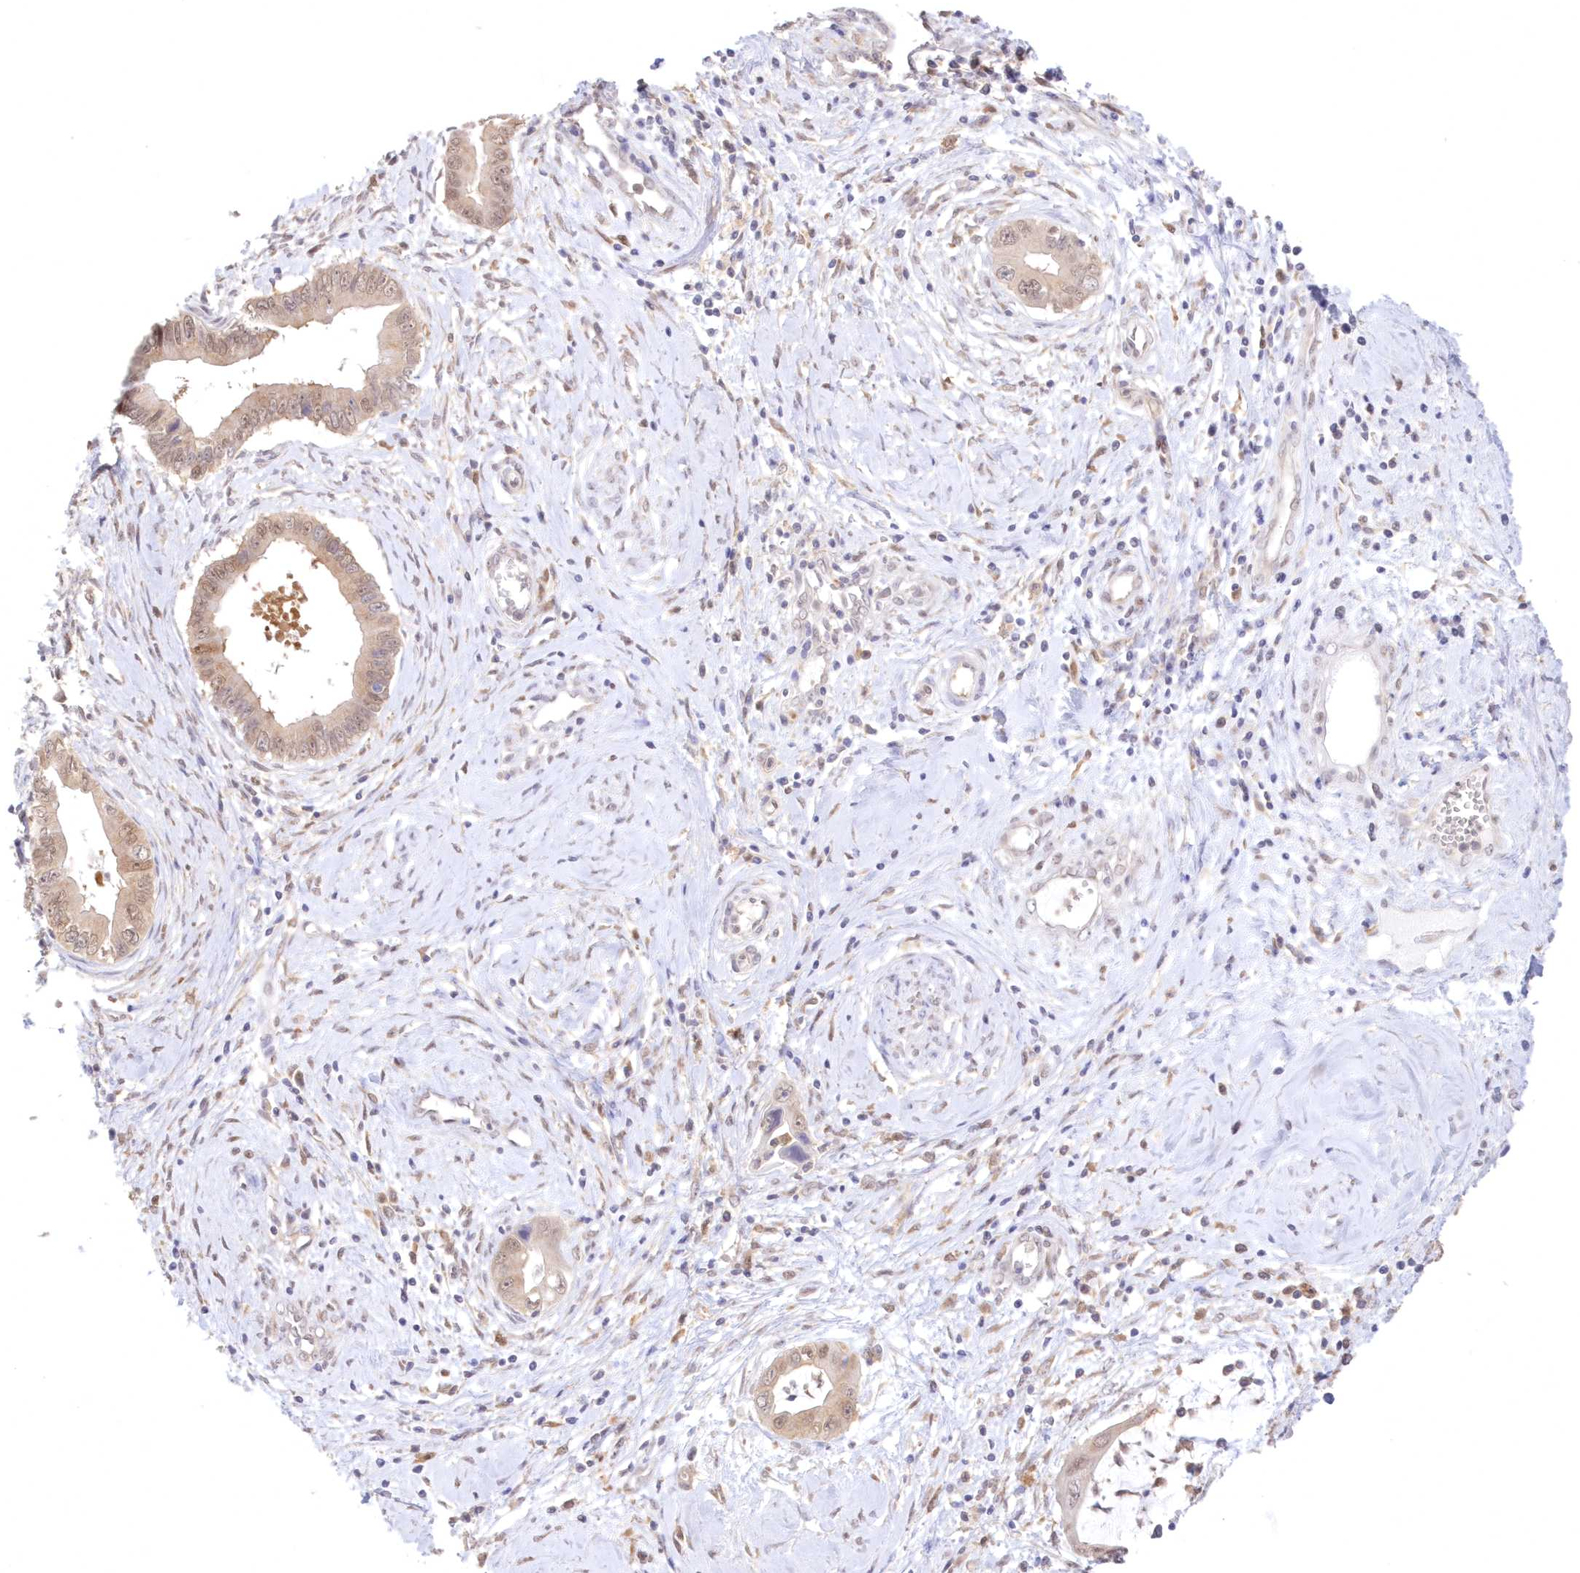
{"staining": {"intensity": "weak", "quantity": ">75%", "location": "cytoplasmic/membranous,nuclear"}, "tissue": "cervical cancer", "cell_type": "Tumor cells", "image_type": "cancer", "snomed": [{"axis": "morphology", "description": "Adenocarcinoma, NOS"}, {"axis": "topography", "description": "Cervix"}], "caption": "Brown immunohistochemical staining in cervical adenocarcinoma demonstrates weak cytoplasmic/membranous and nuclear staining in about >75% of tumor cells.", "gene": "RNPEP", "patient": {"sex": "female", "age": 44}}